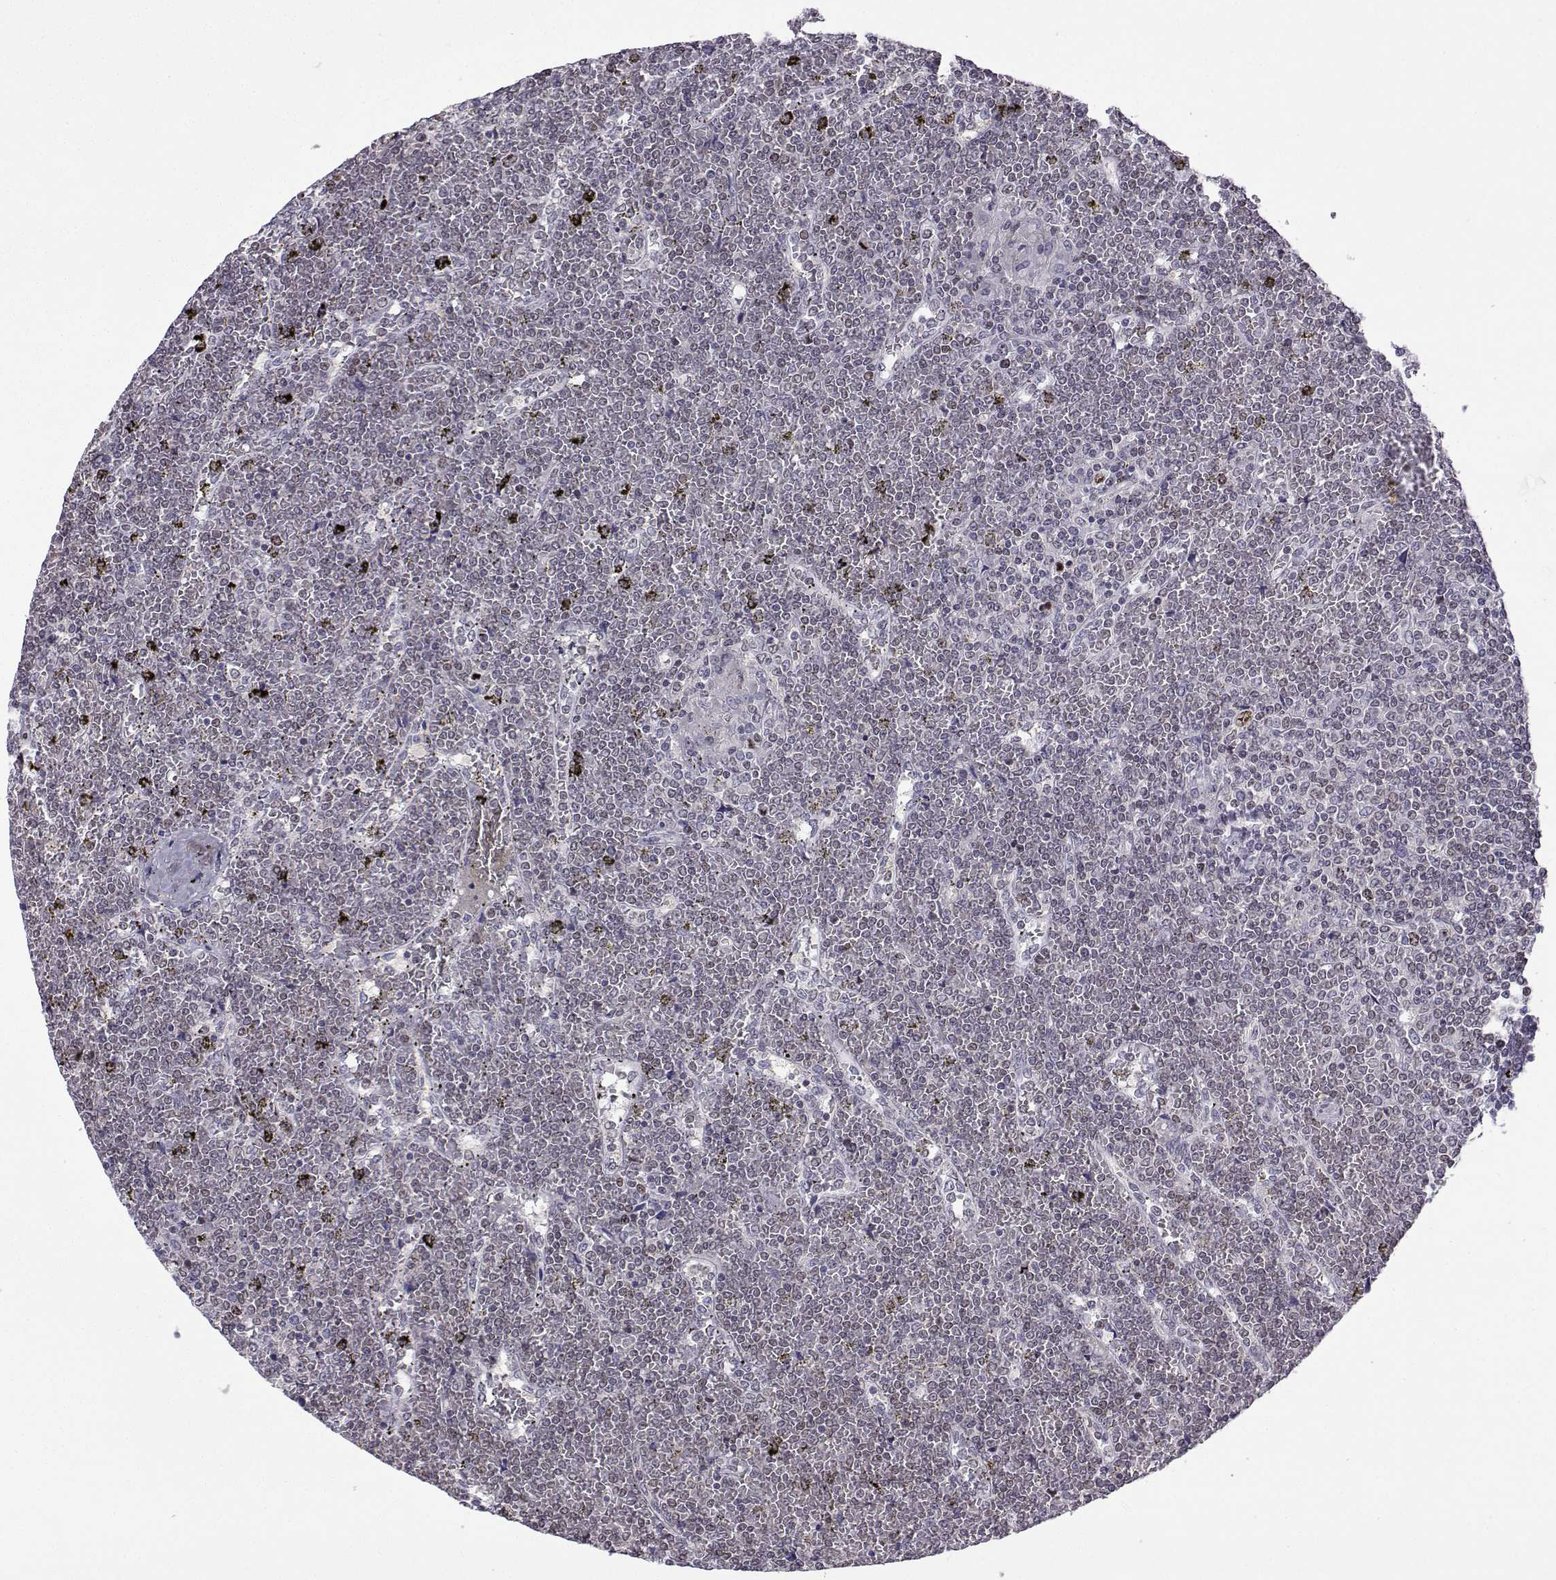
{"staining": {"intensity": "moderate", "quantity": "<25%", "location": "nuclear"}, "tissue": "lymphoma", "cell_type": "Tumor cells", "image_type": "cancer", "snomed": [{"axis": "morphology", "description": "Malignant lymphoma, non-Hodgkin's type, Low grade"}, {"axis": "topography", "description": "Spleen"}], "caption": "A low amount of moderate nuclear staining is identified in approximately <25% of tumor cells in low-grade malignant lymphoma, non-Hodgkin's type tissue.", "gene": "INCENP", "patient": {"sex": "female", "age": 19}}